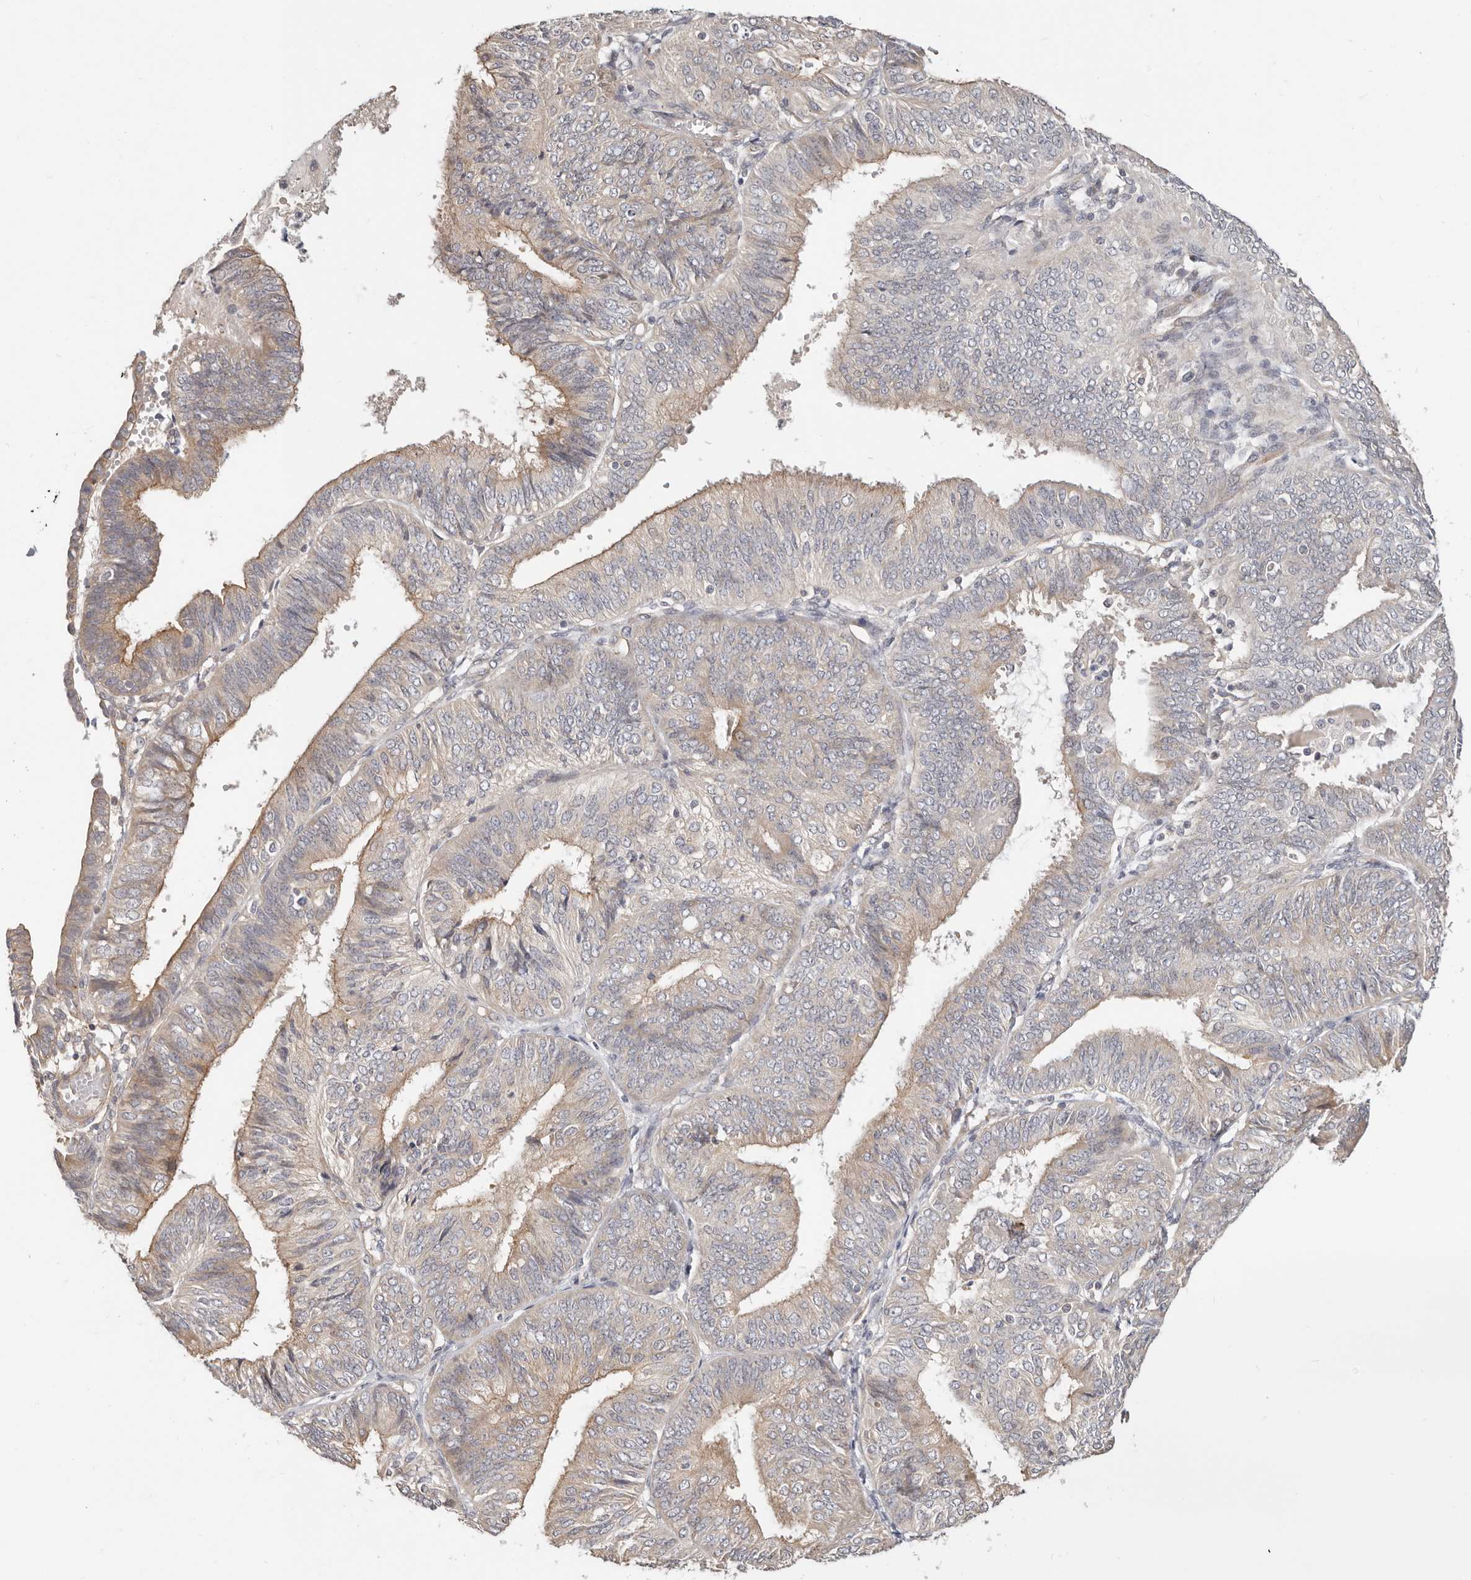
{"staining": {"intensity": "weak", "quantity": "<25%", "location": "cytoplasmic/membranous"}, "tissue": "endometrial cancer", "cell_type": "Tumor cells", "image_type": "cancer", "snomed": [{"axis": "morphology", "description": "Adenocarcinoma, NOS"}, {"axis": "topography", "description": "Endometrium"}], "caption": "Tumor cells show no significant protein expression in endometrial adenocarcinoma.", "gene": "ZRANB1", "patient": {"sex": "female", "age": 58}}